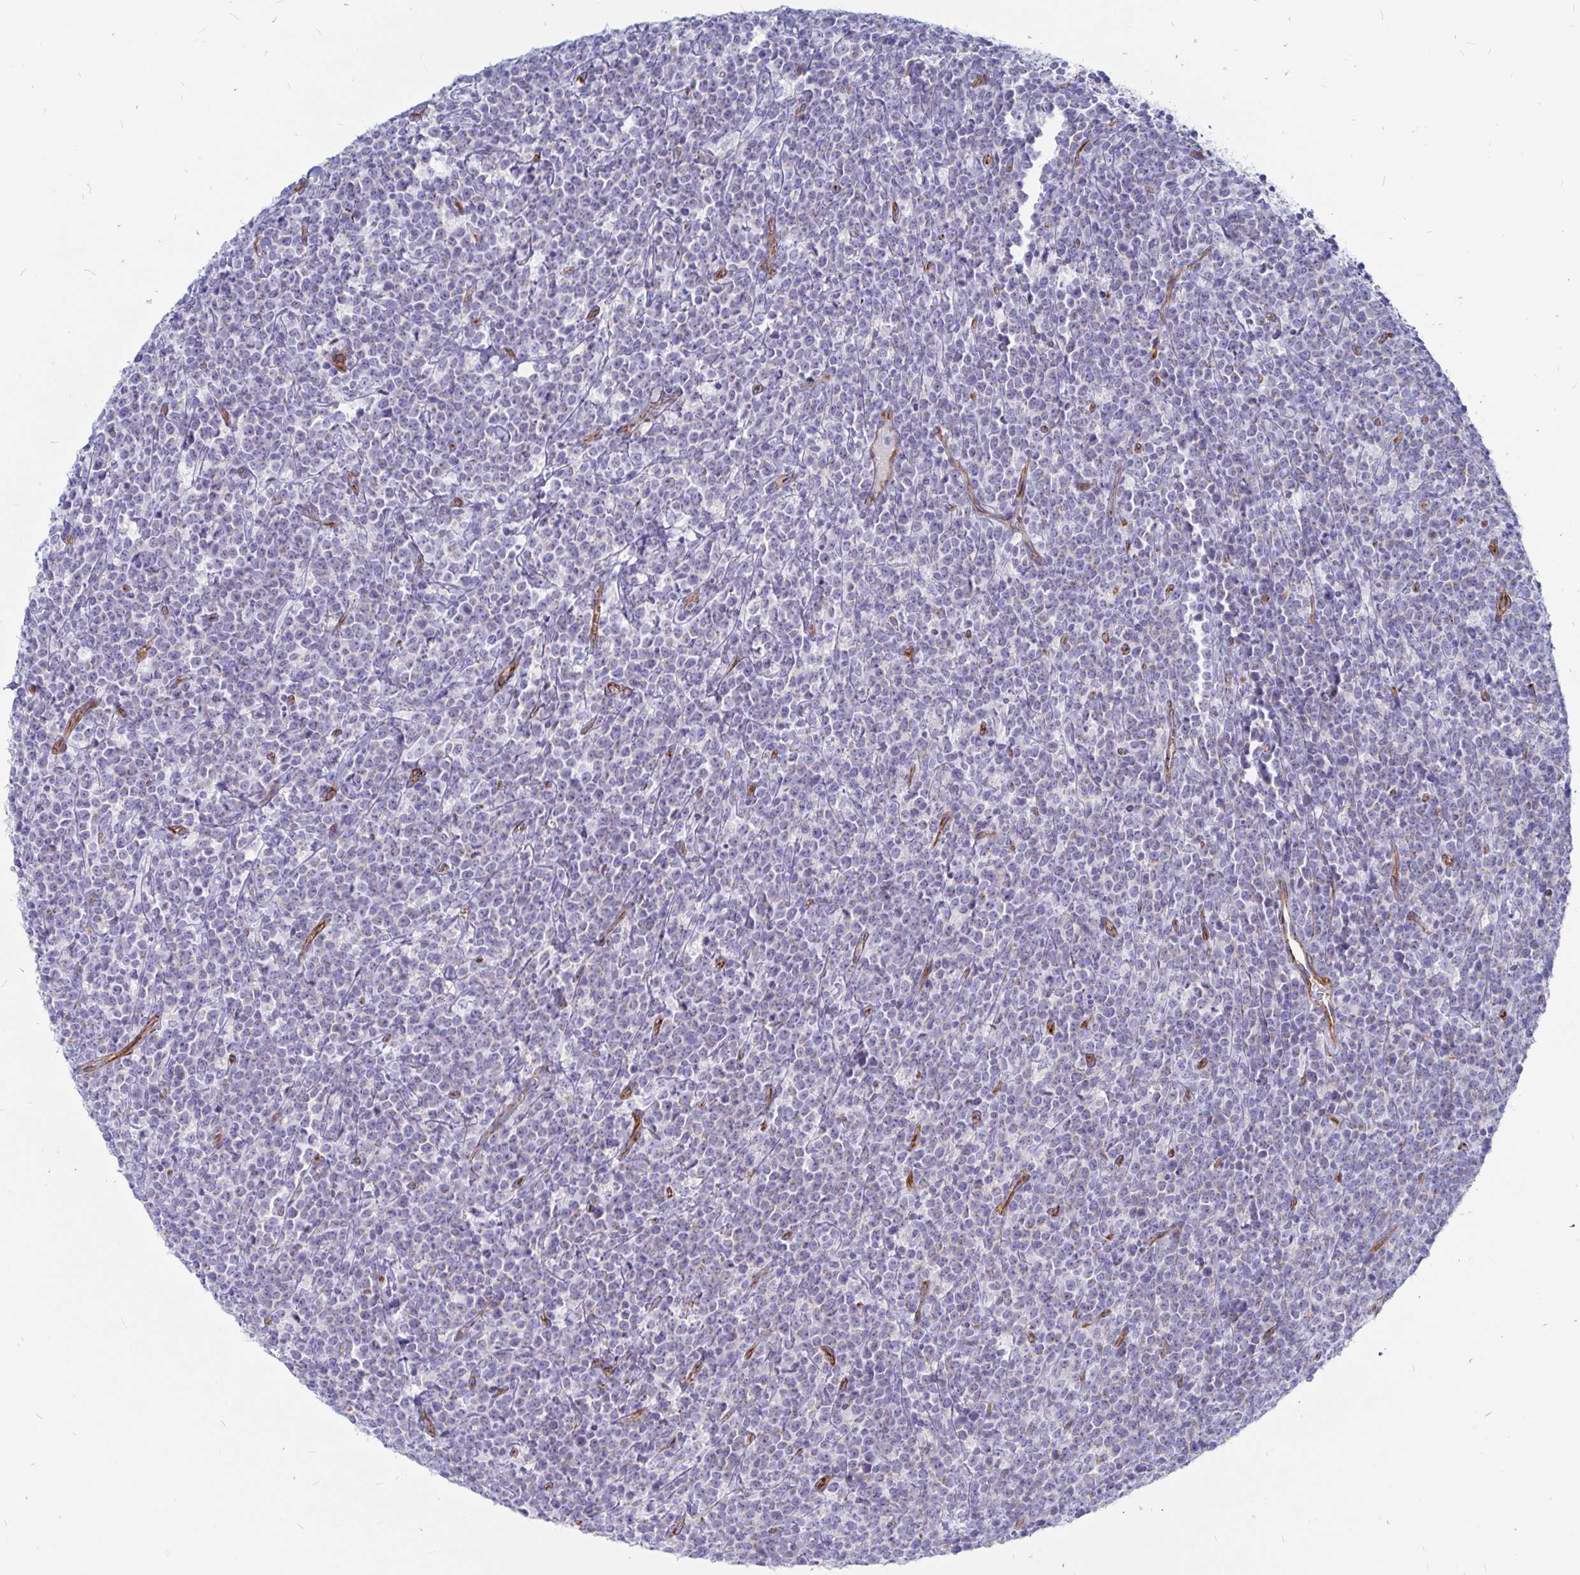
{"staining": {"intensity": "negative", "quantity": "none", "location": "none"}, "tissue": "lymphoma", "cell_type": "Tumor cells", "image_type": "cancer", "snomed": [{"axis": "morphology", "description": "Malignant lymphoma, non-Hodgkin's type, High grade"}, {"axis": "topography", "description": "Small intestine"}], "caption": "High-grade malignant lymphoma, non-Hodgkin's type stained for a protein using IHC shows no expression tumor cells.", "gene": "COX16", "patient": {"sex": "female", "age": 56}}